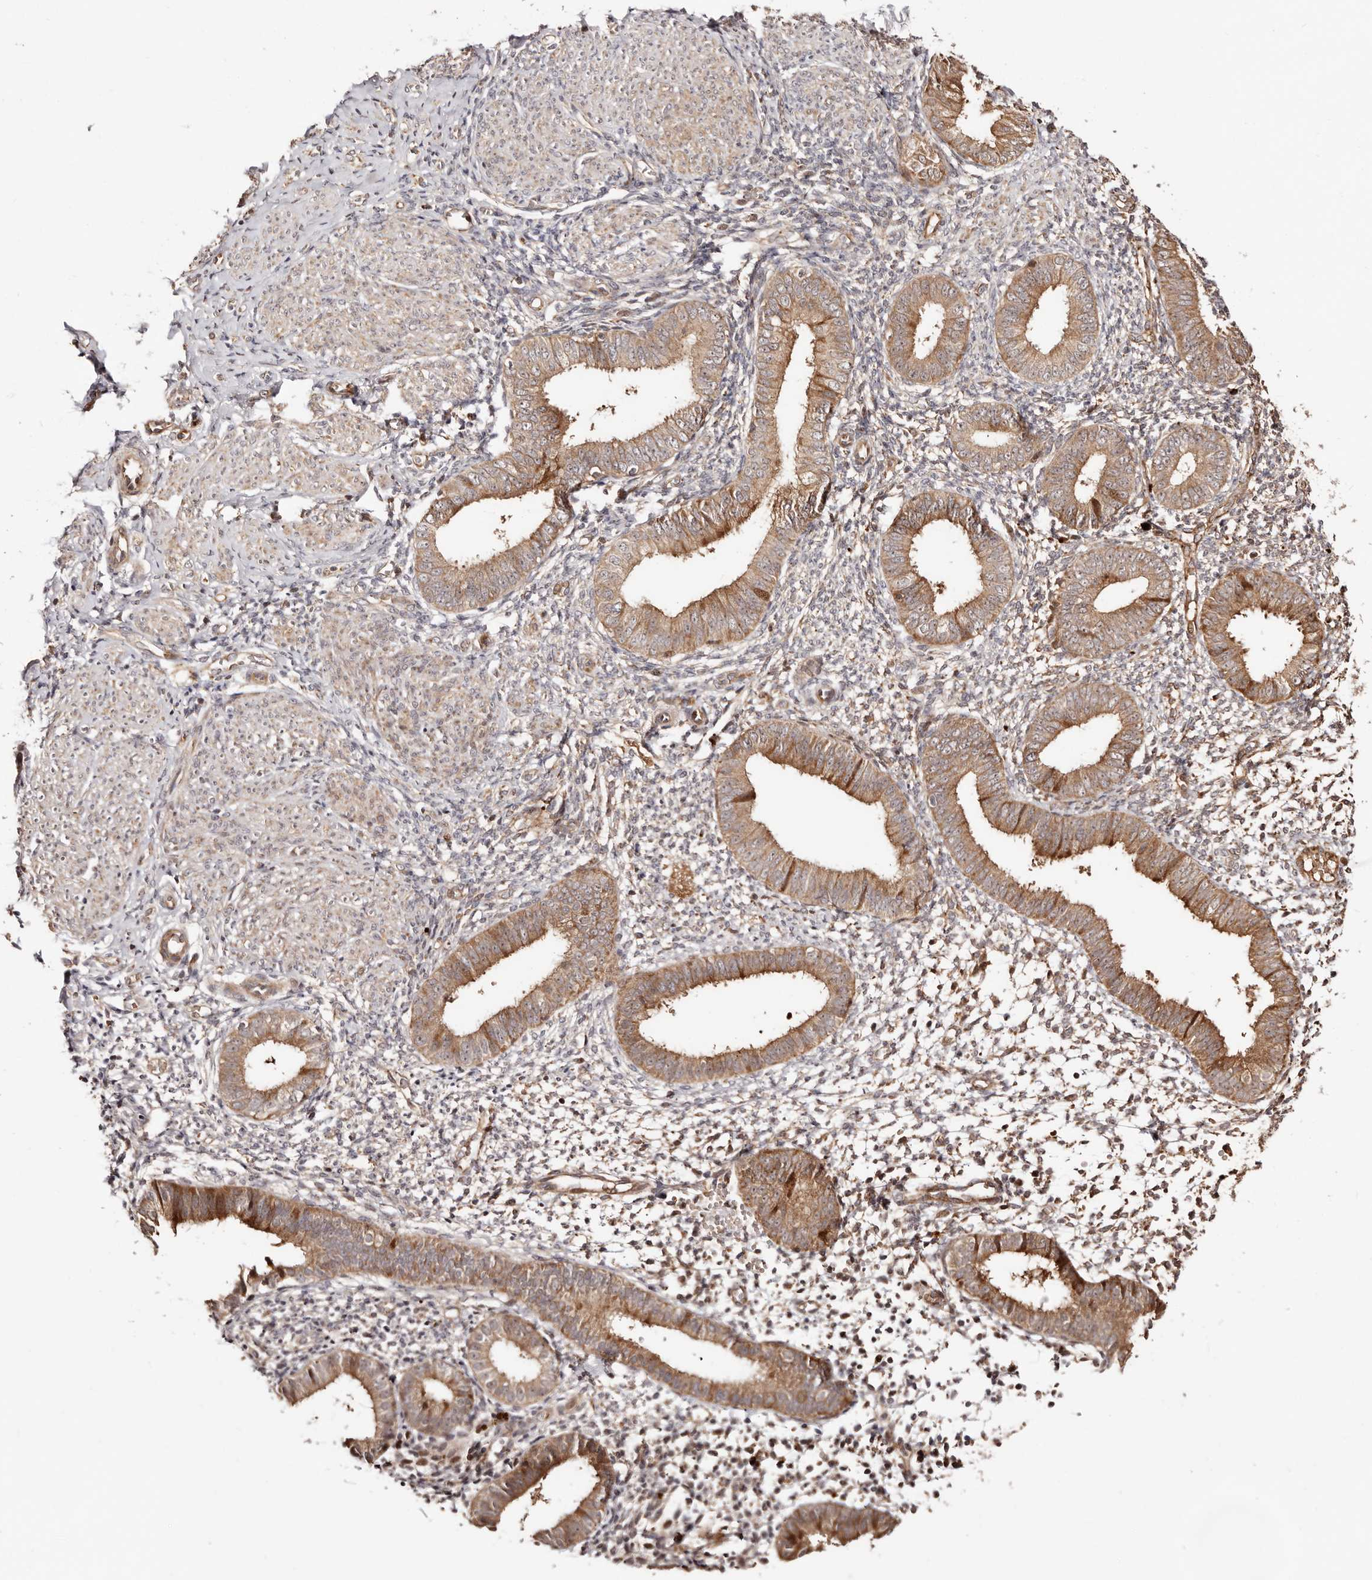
{"staining": {"intensity": "moderate", "quantity": "<25%", "location": "cytoplasmic/membranous"}, "tissue": "endometrium", "cell_type": "Cells in endometrial stroma", "image_type": "normal", "snomed": [{"axis": "morphology", "description": "Normal tissue, NOS"}, {"axis": "topography", "description": "Uterus"}, {"axis": "topography", "description": "Endometrium"}], "caption": "Immunohistochemistry (IHC) micrograph of unremarkable endometrium: endometrium stained using immunohistochemistry (IHC) exhibits low levels of moderate protein expression localized specifically in the cytoplasmic/membranous of cells in endometrial stroma, appearing as a cytoplasmic/membranous brown color.", "gene": "PTPN22", "patient": {"sex": "female", "age": 48}}